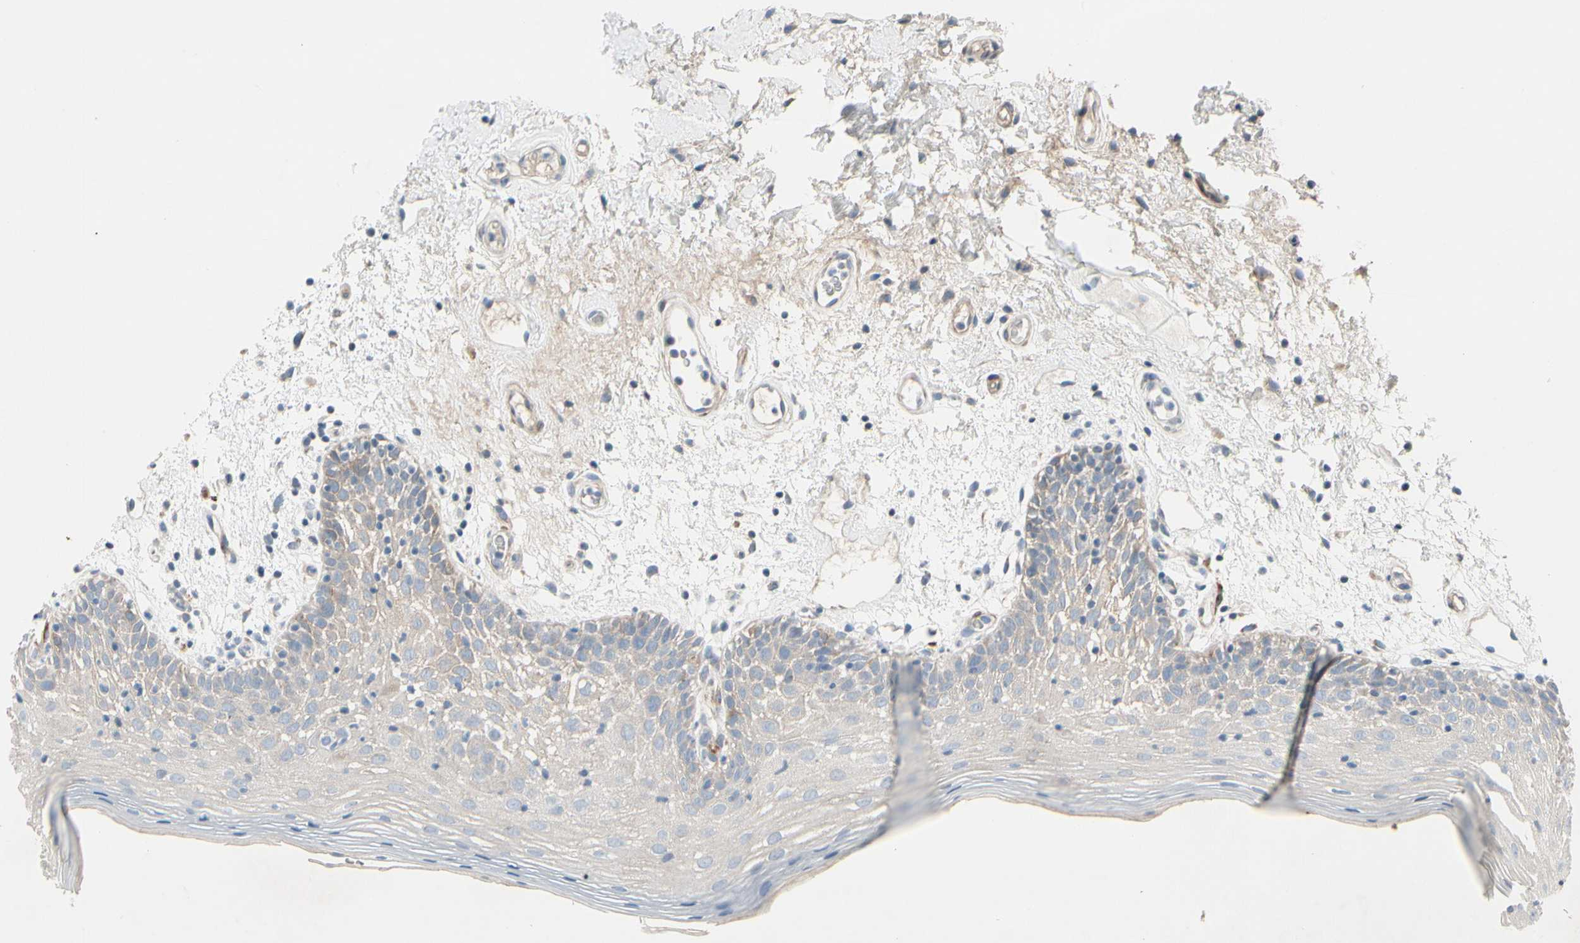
{"staining": {"intensity": "weak", "quantity": "25%-75%", "location": "cytoplasmic/membranous"}, "tissue": "oral mucosa", "cell_type": "Squamous epithelial cells", "image_type": "normal", "snomed": [{"axis": "morphology", "description": "Normal tissue, NOS"}, {"axis": "morphology", "description": "Squamous cell carcinoma, NOS"}, {"axis": "topography", "description": "Skeletal muscle"}, {"axis": "topography", "description": "Oral tissue"}, {"axis": "topography", "description": "Head-Neck"}], "caption": "A brown stain highlights weak cytoplasmic/membranous positivity of a protein in squamous epithelial cells of normal human oral mucosa.", "gene": "MAP2", "patient": {"sex": "male", "age": 71}}